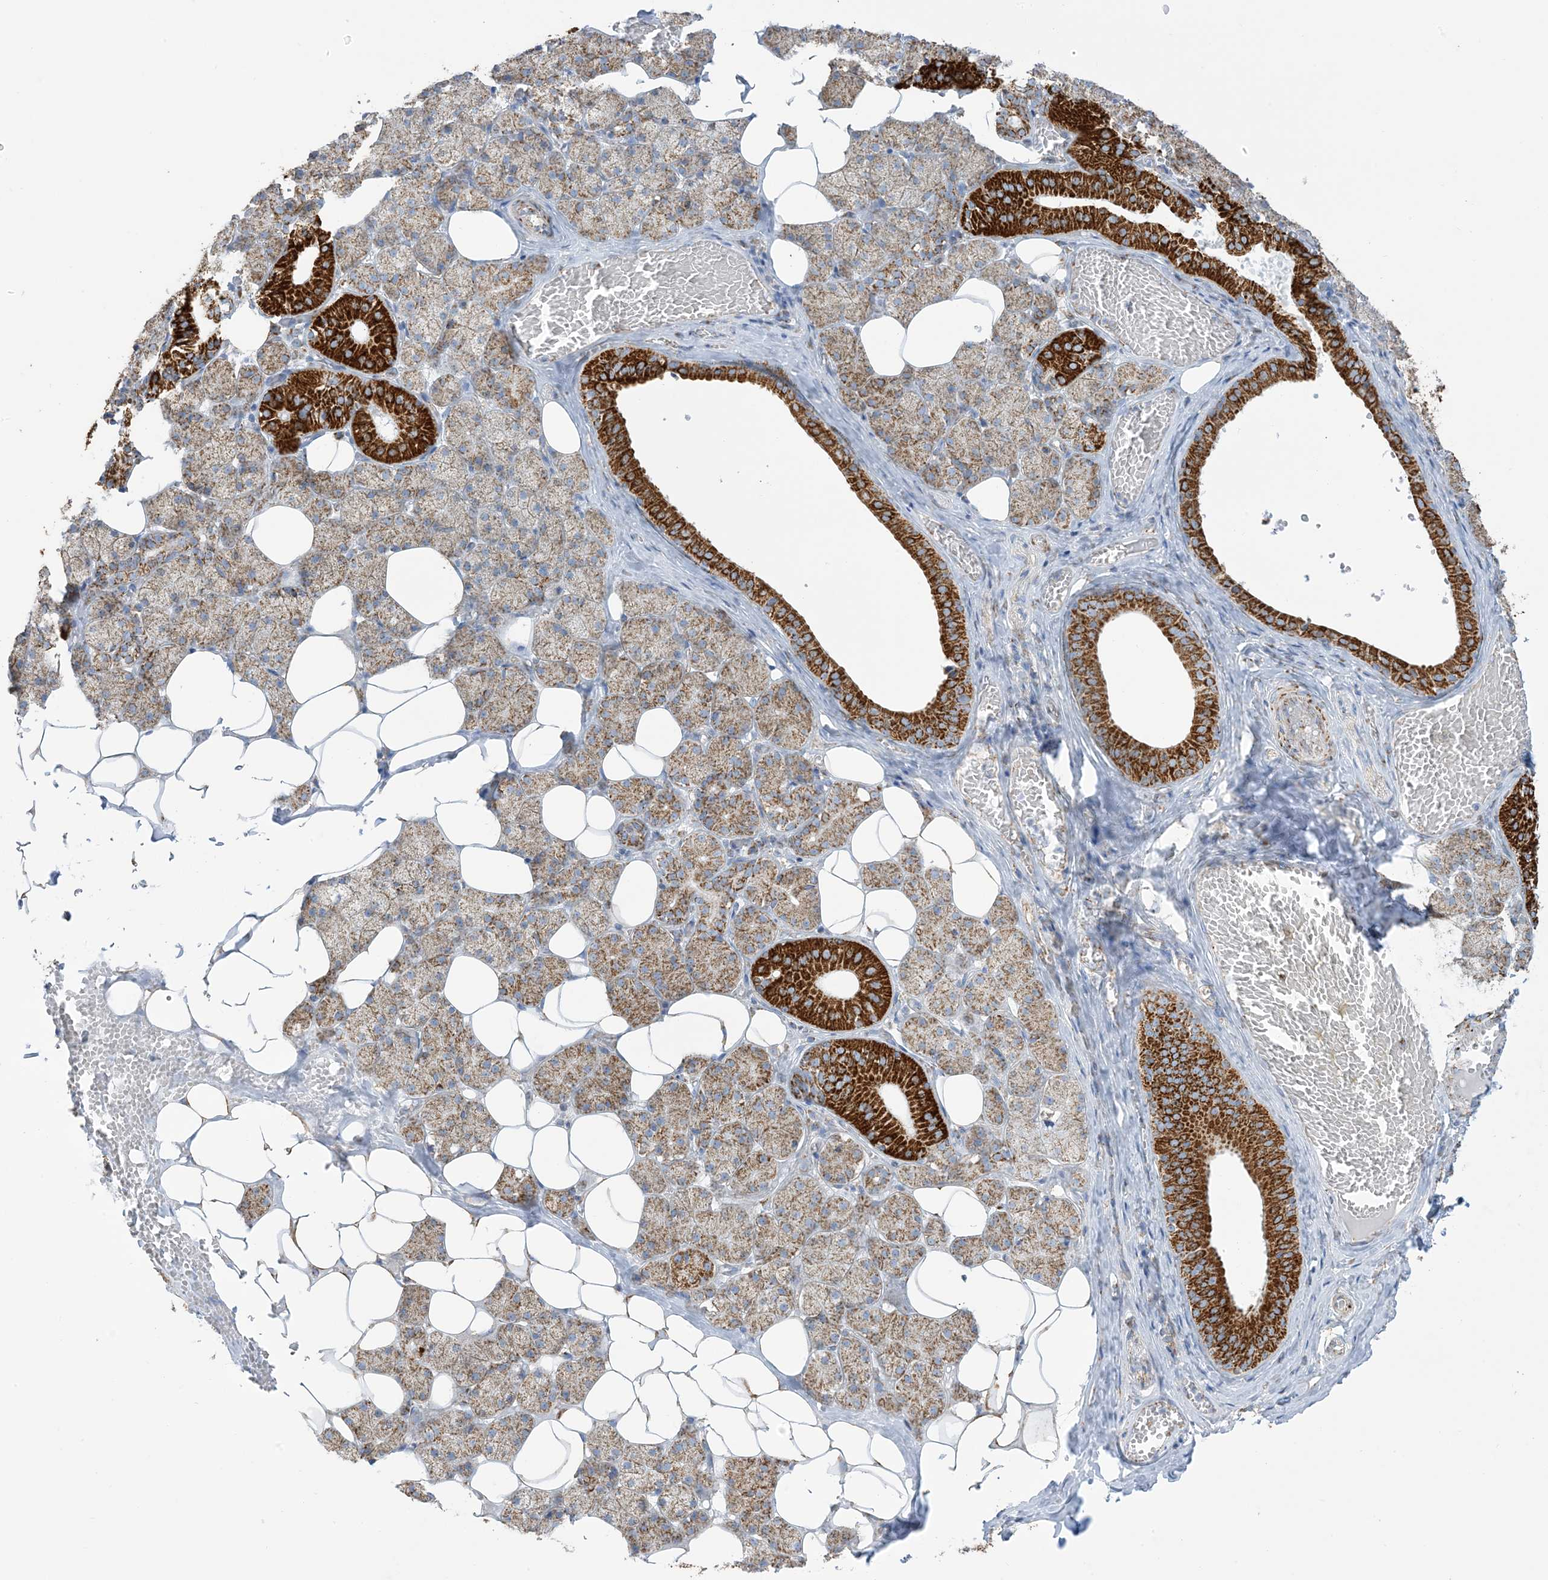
{"staining": {"intensity": "strong", "quantity": "25%-75%", "location": "cytoplasmic/membranous"}, "tissue": "salivary gland", "cell_type": "Glandular cells", "image_type": "normal", "snomed": [{"axis": "morphology", "description": "Normal tissue, NOS"}, {"axis": "topography", "description": "Salivary gland"}], "caption": "Immunohistochemical staining of unremarkable salivary gland displays 25%-75% levels of strong cytoplasmic/membranous protein positivity in about 25%-75% of glandular cells. The staining was performed using DAB (3,3'-diaminobenzidine), with brown indicating positive protein expression. Nuclei are stained blue with hematoxylin.", "gene": "SAMM50", "patient": {"sex": "female", "age": 33}}